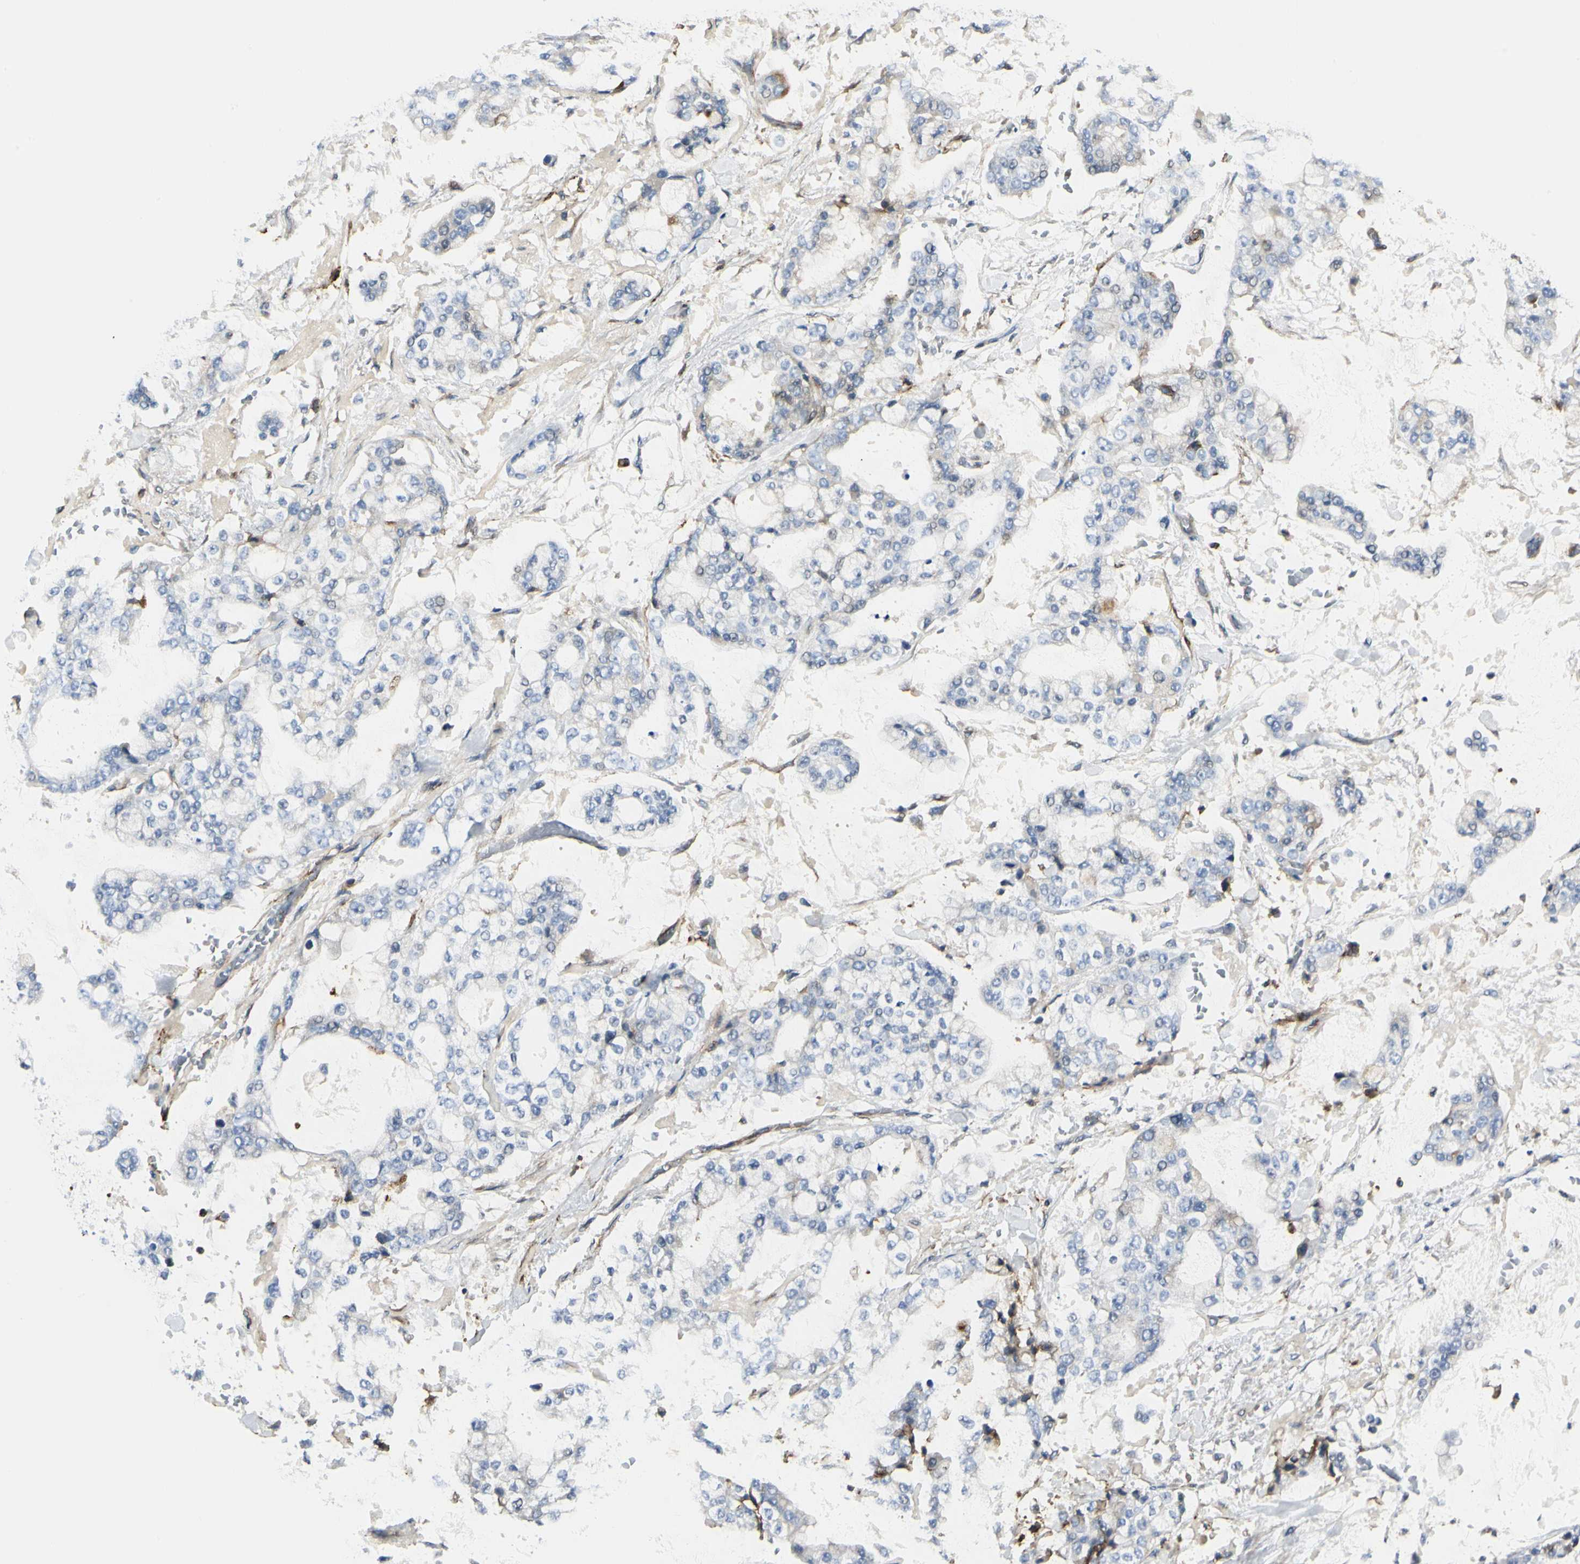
{"staining": {"intensity": "weak", "quantity": "<25%", "location": "cytoplasmic/membranous"}, "tissue": "stomach cancer", "cell_type": "Tumor cells", "image_type": "cancer", "snomed": [{"axis": "morphology", "description": "Normal tissue, NOS"}, {"axis": "morphology", "description": "Adenocarcinoma, NOS"}, {"axis": "topography", "description": "Stomach, upper"}, {"axis": "topography", "description": "Stomach"}], "caption": "Histopathology image shows no protein staining in tumor cells of stomach adenocarcinoma tissue. (DAB (3,3'-diaminobenzidine) immunohistochemistry (IHC) with hematoxylin counter stain).", "gene": "CLEC2B", "patient": {"sex": "male", "age": 76}}